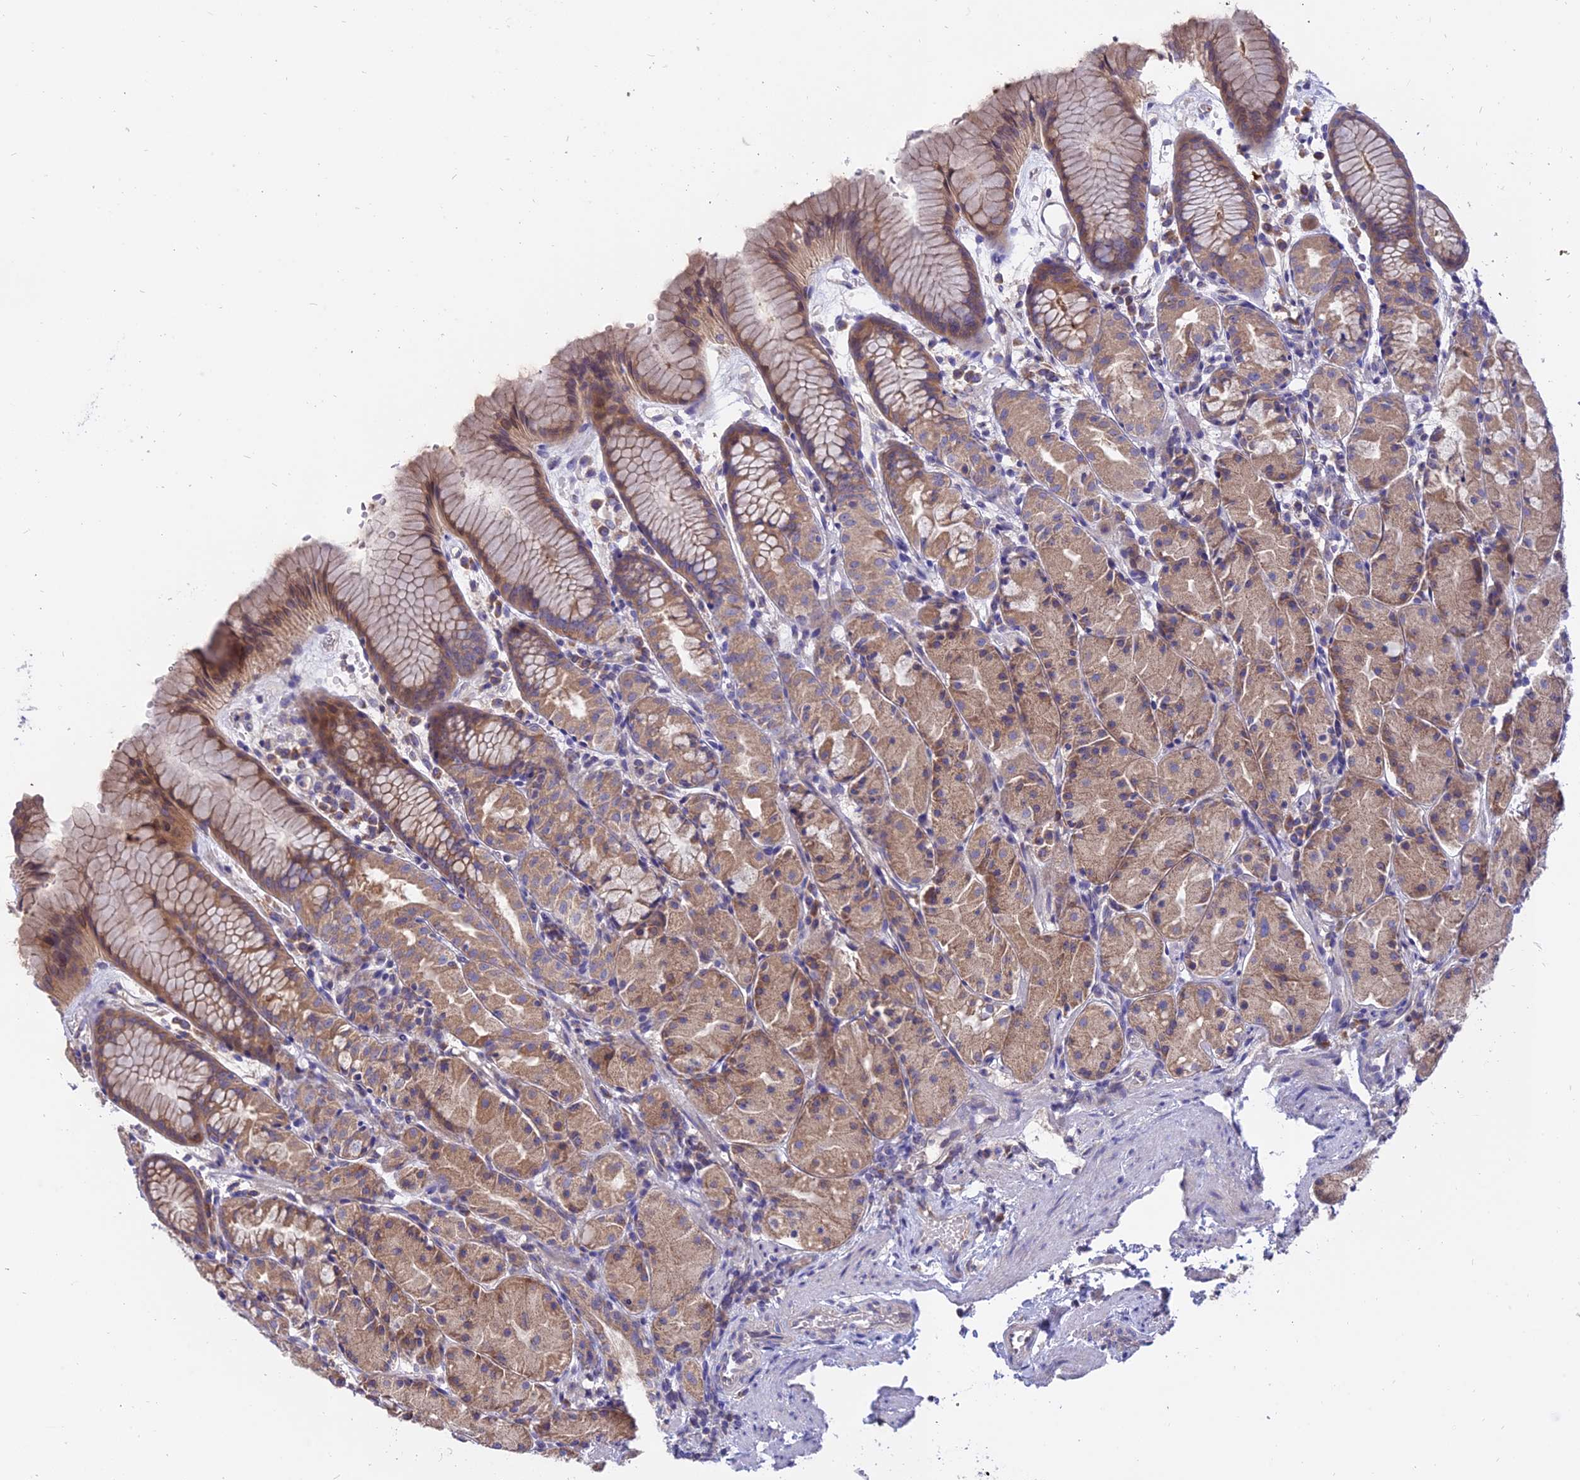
{"staining": {"intensity": "moderate", "quantity": ">75%", "location": "cytoplasmic/membranous"}, "tissue": "stomach", "cell_type": "Glandular cells", "image_type": "normal", "snomed": [{"axis": "morphology", "description": "Normal tissue, NOS"}, {"axis": "topography", "description": "Stomach, upper"}], "caption": "This is an image of immunohistochemistry staining of benign stomach, which shows moderate expression in the cytoplasmic/membranous of glandular cells.", "gene": "IL21R", "patient": {"sex": "male", "age": 47}}